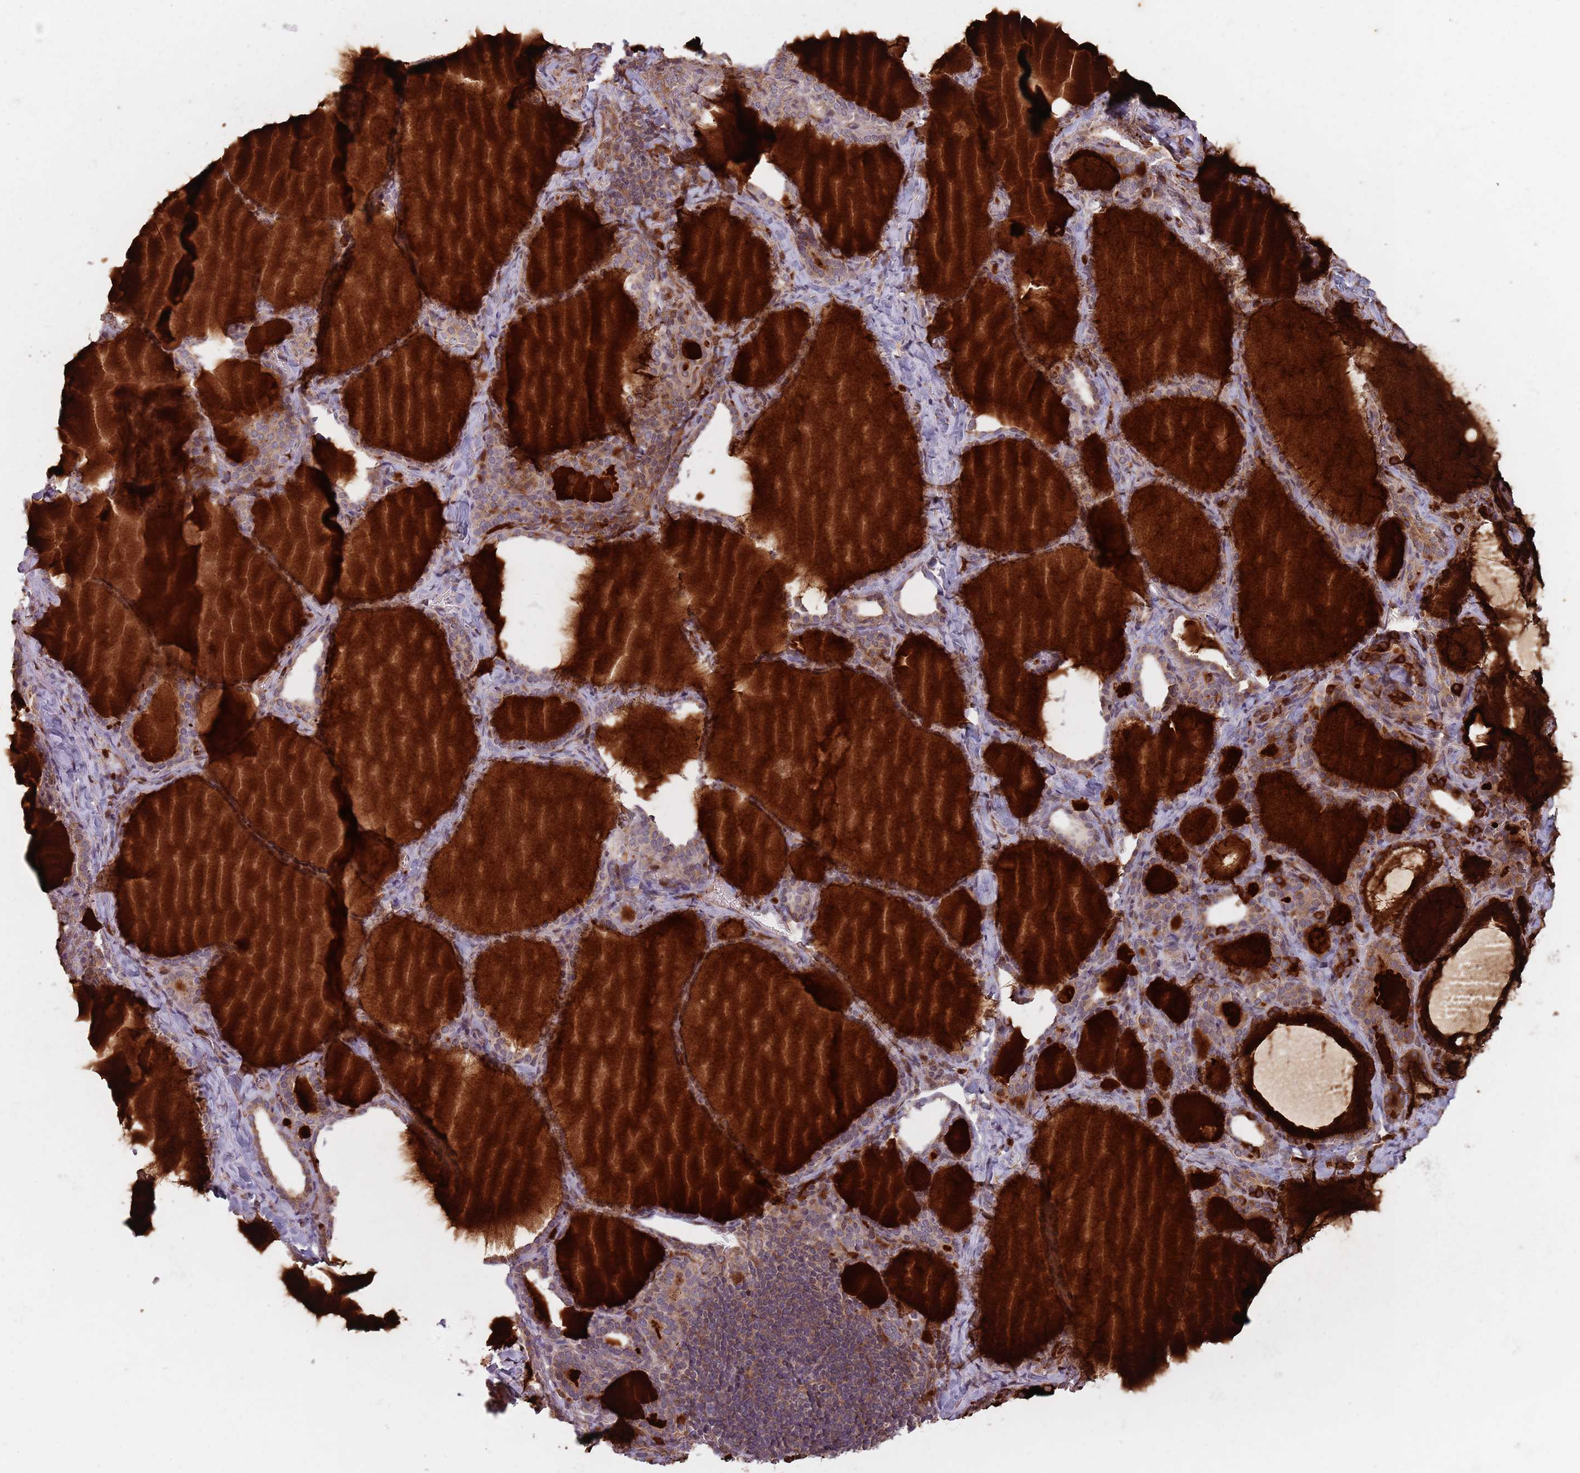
{"staining": {"intensity": "weak", "quantity": ">75%", "location": "cytoplasmic/membranous"}, "tissue": "thyroid gland", "cell_type": "Glandular cells", "image_type": "normal", "snomed": [{"axis": "morphology", "description": "Normal tissue, NOS"}, {"axis": "topography", "description": "Thyroid gland"}], "caption": "Immunohistochemical staining of unremarkable thyroid gland demonstrates weak cytoplasmic/membranous protein expression in about >75% of glandular cells.", "gene": "GPR180", "patient": {"sex": "female", "age": 39}}